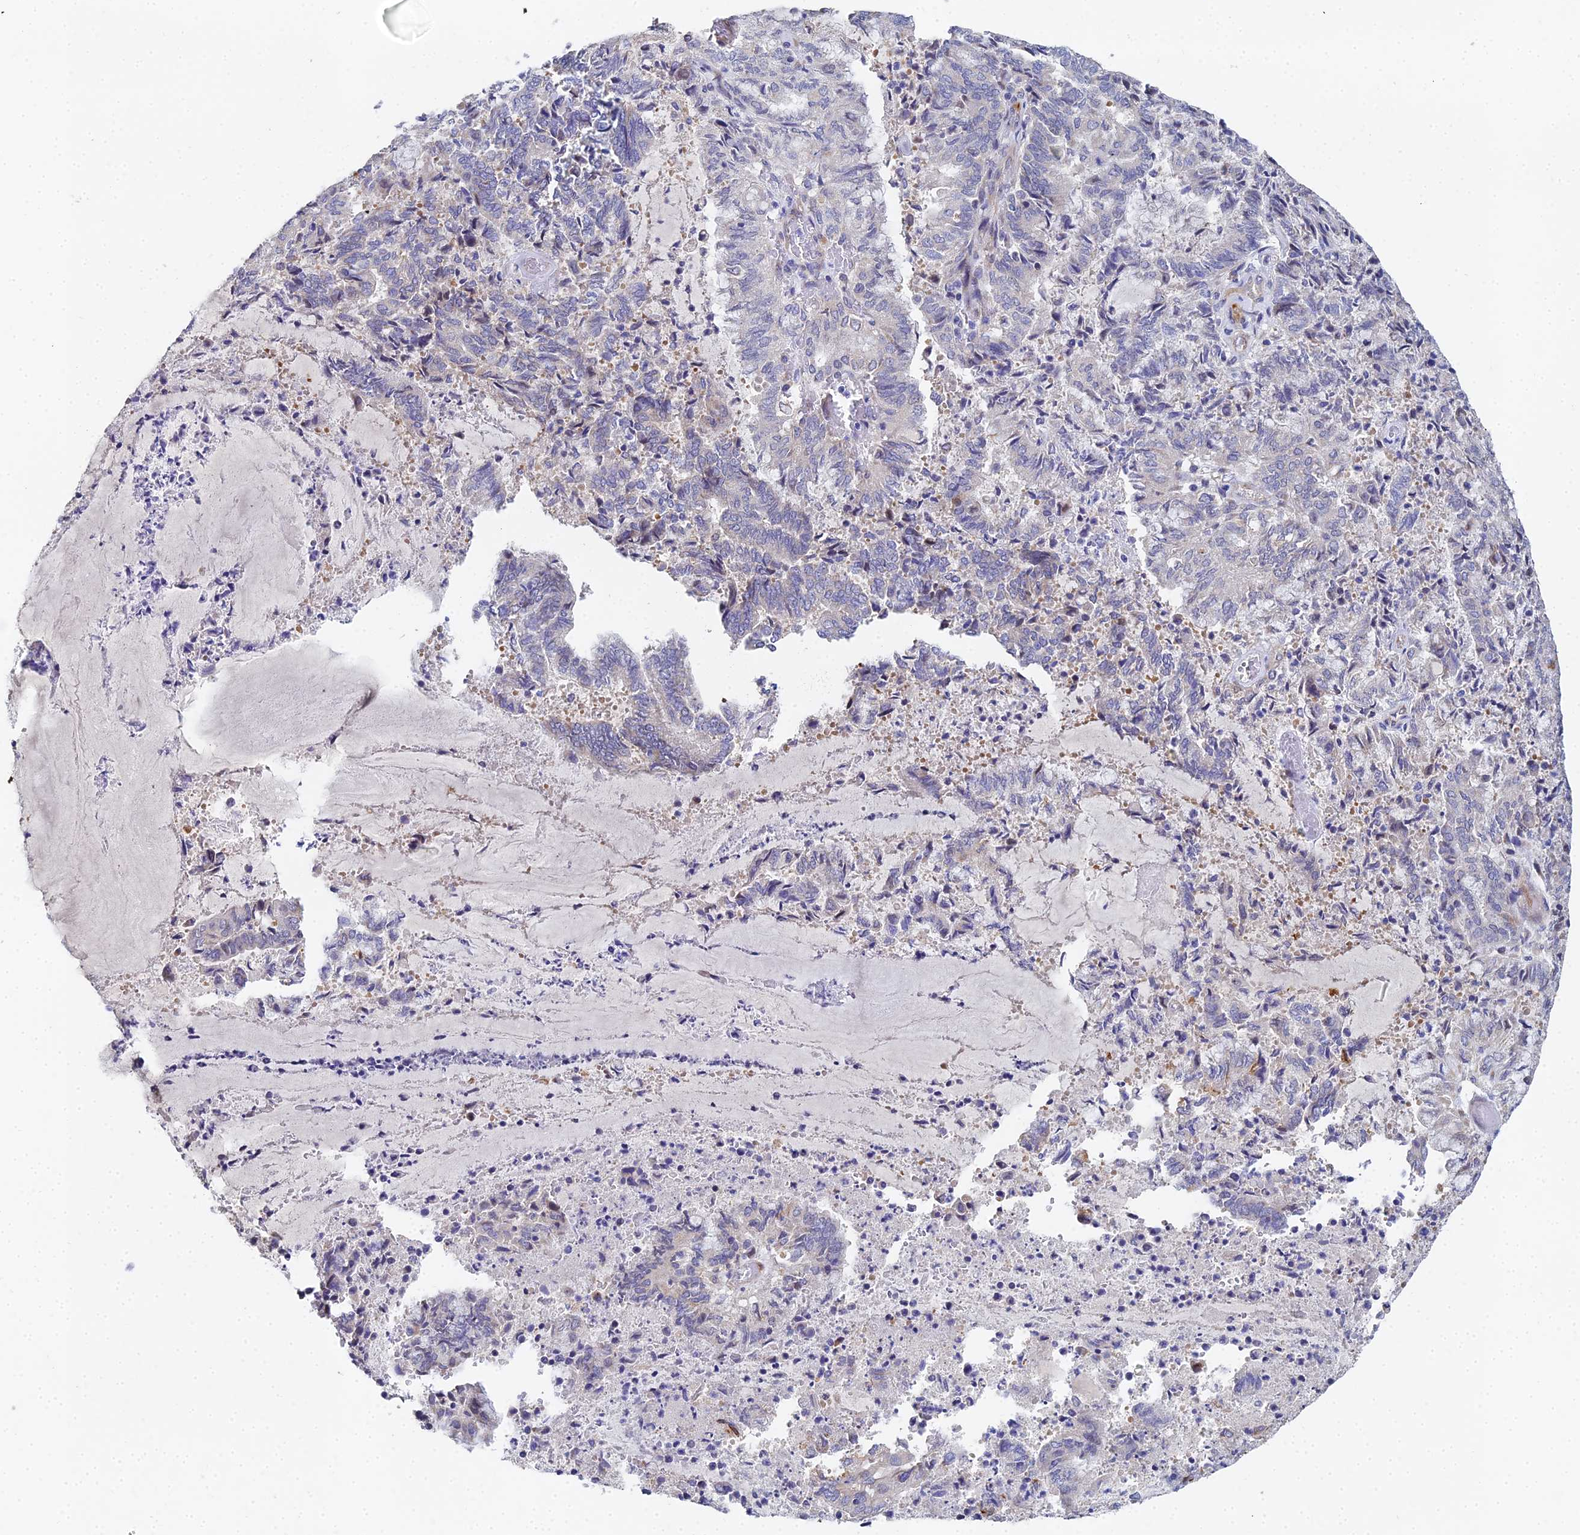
{"staining": {"intensity": "negative", "quantity": "none", "location": "none"}, "tissue": "endometrial cancer", "cell_type": "Tumor cells", "image_type": "cancer", "snomed": [{"axis": "morphology", "description": "Adenocarcinoma, NOS"}, {"axis": "topography", "description": "Endometrium"}], "caption": "Protein analysis of endometrial cancer demonstrates no significant staining in tumor cells.", "gene": "ENSG00000268674", "patient": {"sex": "female", "age": 80}}